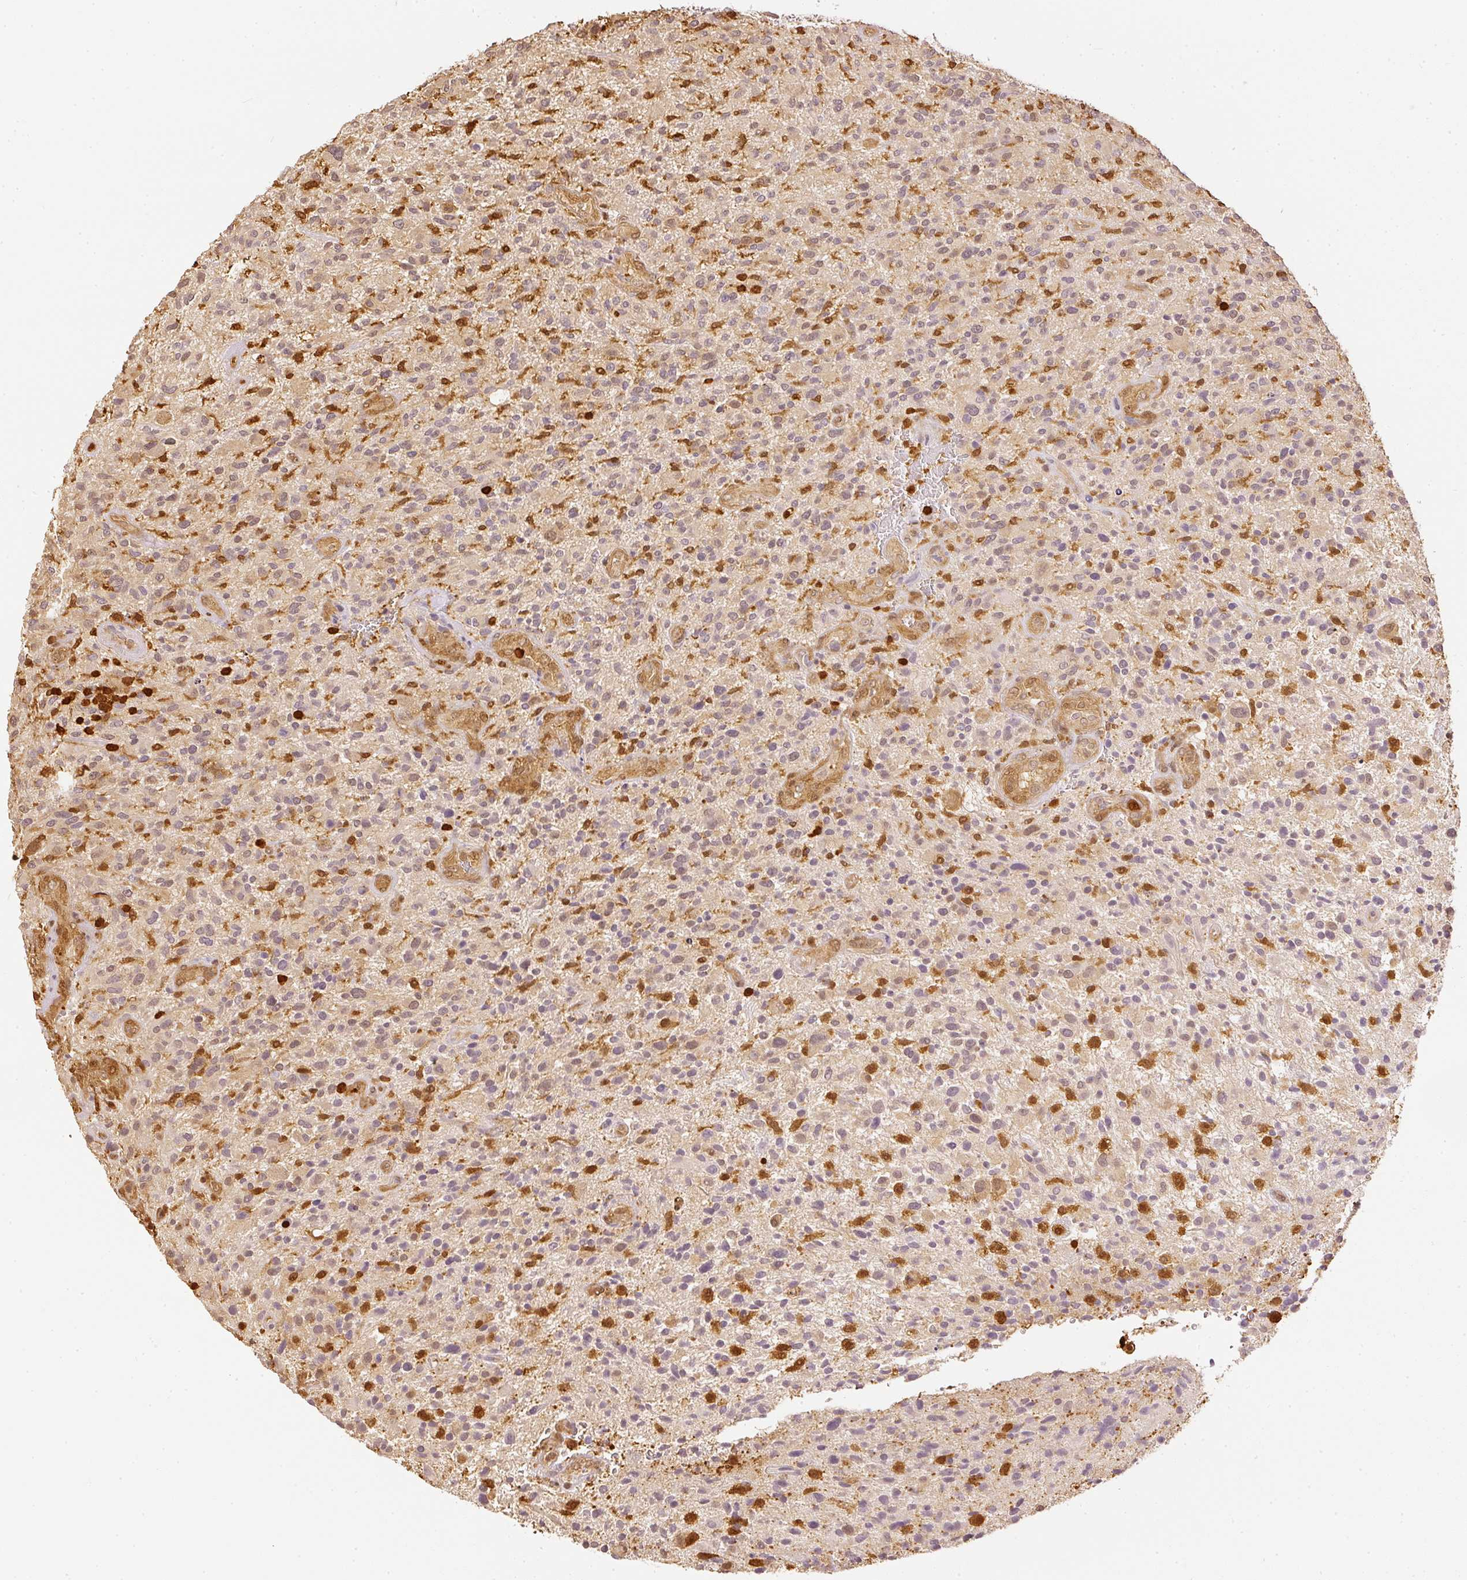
{"staining": {"intensity": "negative", "quantity": "none", "location": "none"}, "tissue": "glioma", "cell_type": "Tumor cells", "image_type": "cancer", "snomed": [{"axis": "morphology", "description": "Glioma, malignant, High grade"}, {"axis": "topography", "description": "Brain"}], "caption": "Immunohistochemistry (IHC) image of neoplastic tissue: glioma stained with DAB (3,3'-diaminobenzidine) shows no significant protein positivity in tumor cells.", "gene": "PFN1", "patient": {"sex": "male", "age": 47}}